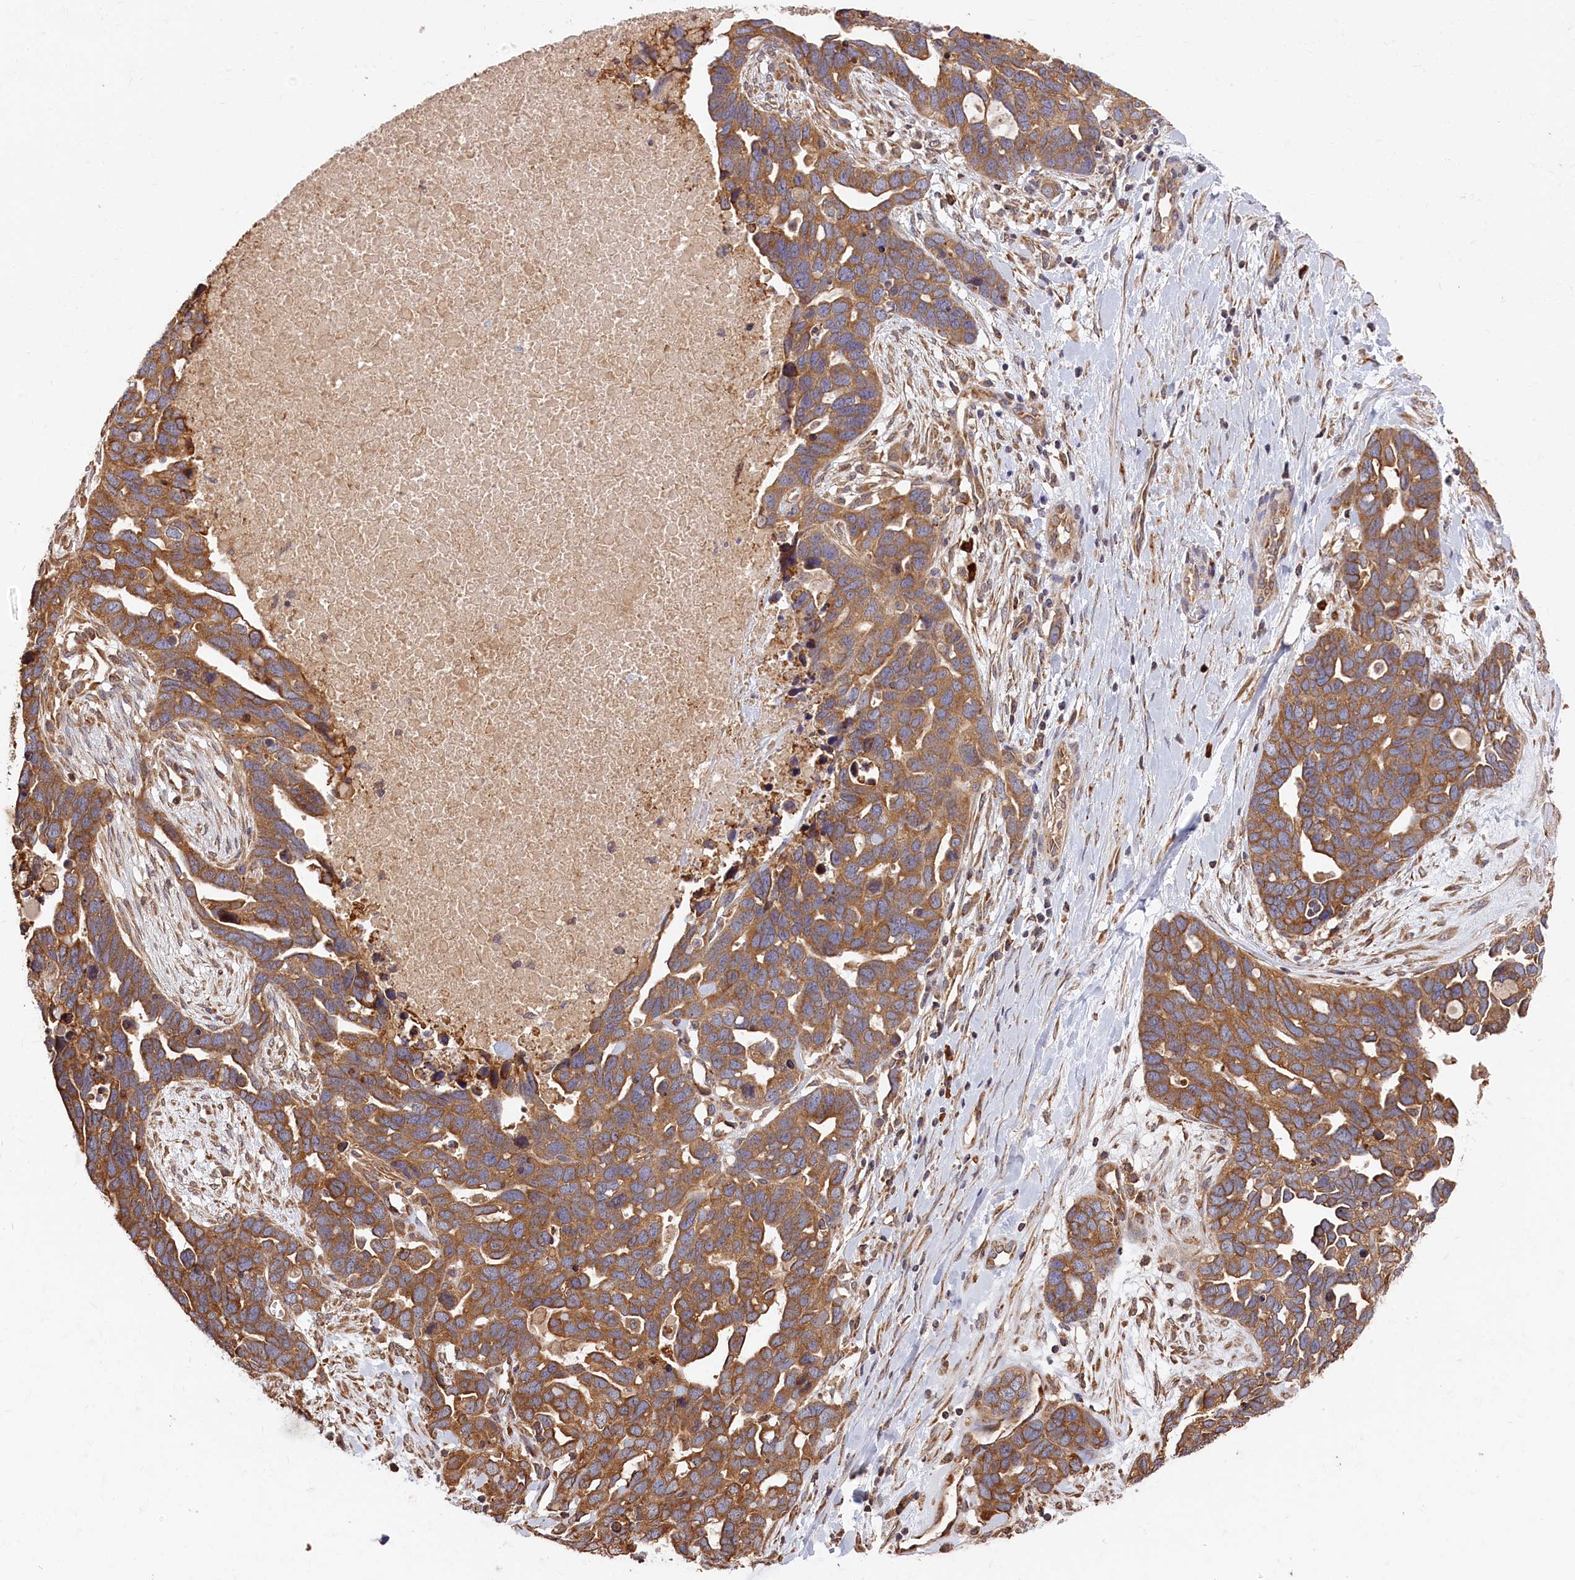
{"staining": {"intensity": "moderate", "quantity": ">75%", "location": "cytoplasmic/membranous"}, "tissue": "ovarian cancer", "cell_type": "Tumor cells", "image_type": "cancer", "snomed": [{"axis": "morphology", "description": "Cystadenocarcinoma, serous, NOS"}, {"axis": "topography", "description": "Ovary"}], "caption": "This is an image of immunohistochemistry (IHC) staining of ovarian cancer, which shows moderate staining in the cytoplasmic/membranous of tumor cells.", "gene": "CEP44", "patient": {"sex": "female", "age": 54}}